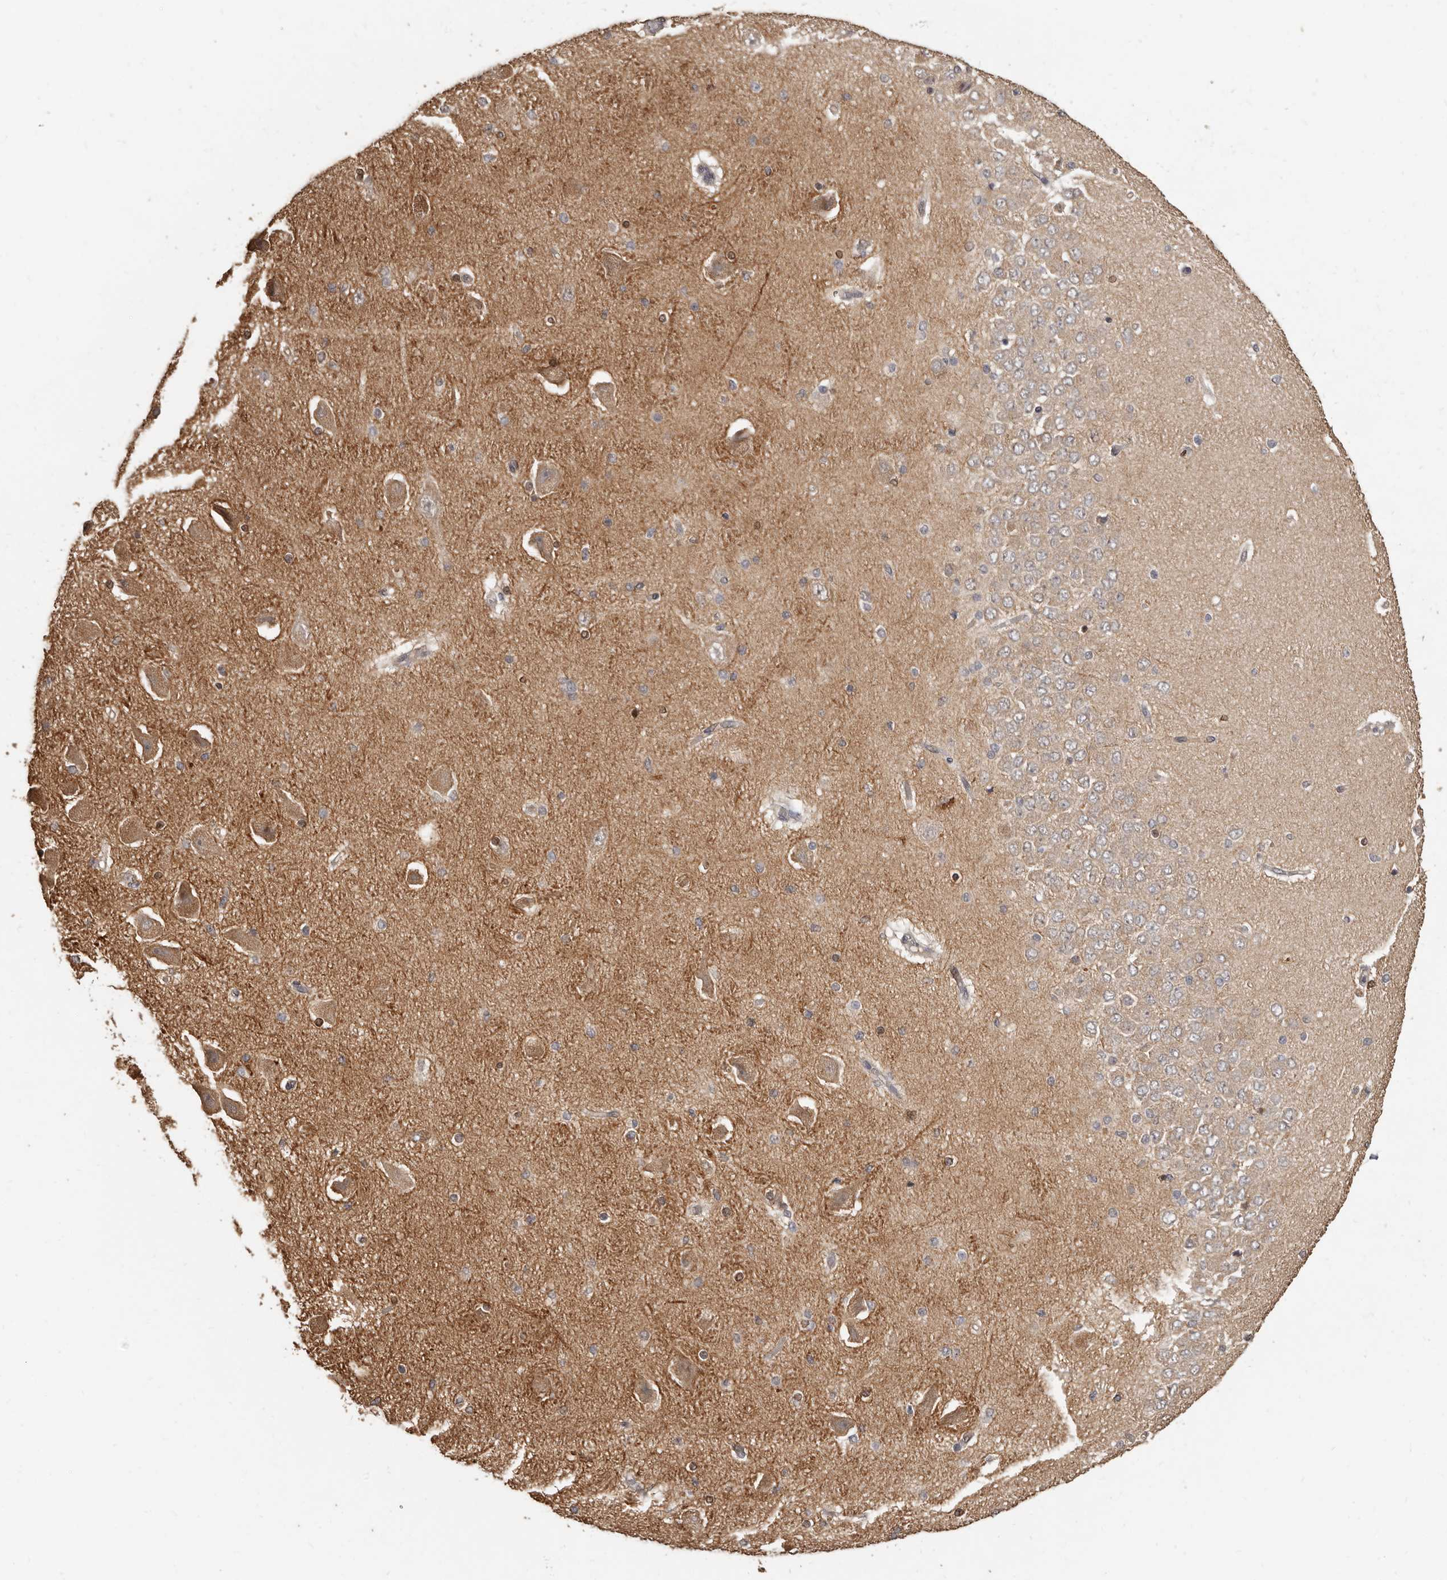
{"staining": {"intensity": "weak", "quantity": "<25%", "location": "cytoplasmic/membranous"}, "tissue": "hippocampus", "cell_type": "Glial cells", "image_type": "normal", "snomed": [{"axis": "morphology", "description": "Normal tissue, NOS"}, {"axis": "topography", "description": "Hippocampus"}], "caption": "Glial cells are negative for brown protein staining in unremarkable hippocampus. (DAB (3,3'-diaminobenzidine) immunohistochemistry visualized using brightfield microscopy, high magnification).", "gene": "INAVA", "patient": {"sex": "female", "age": 54}}